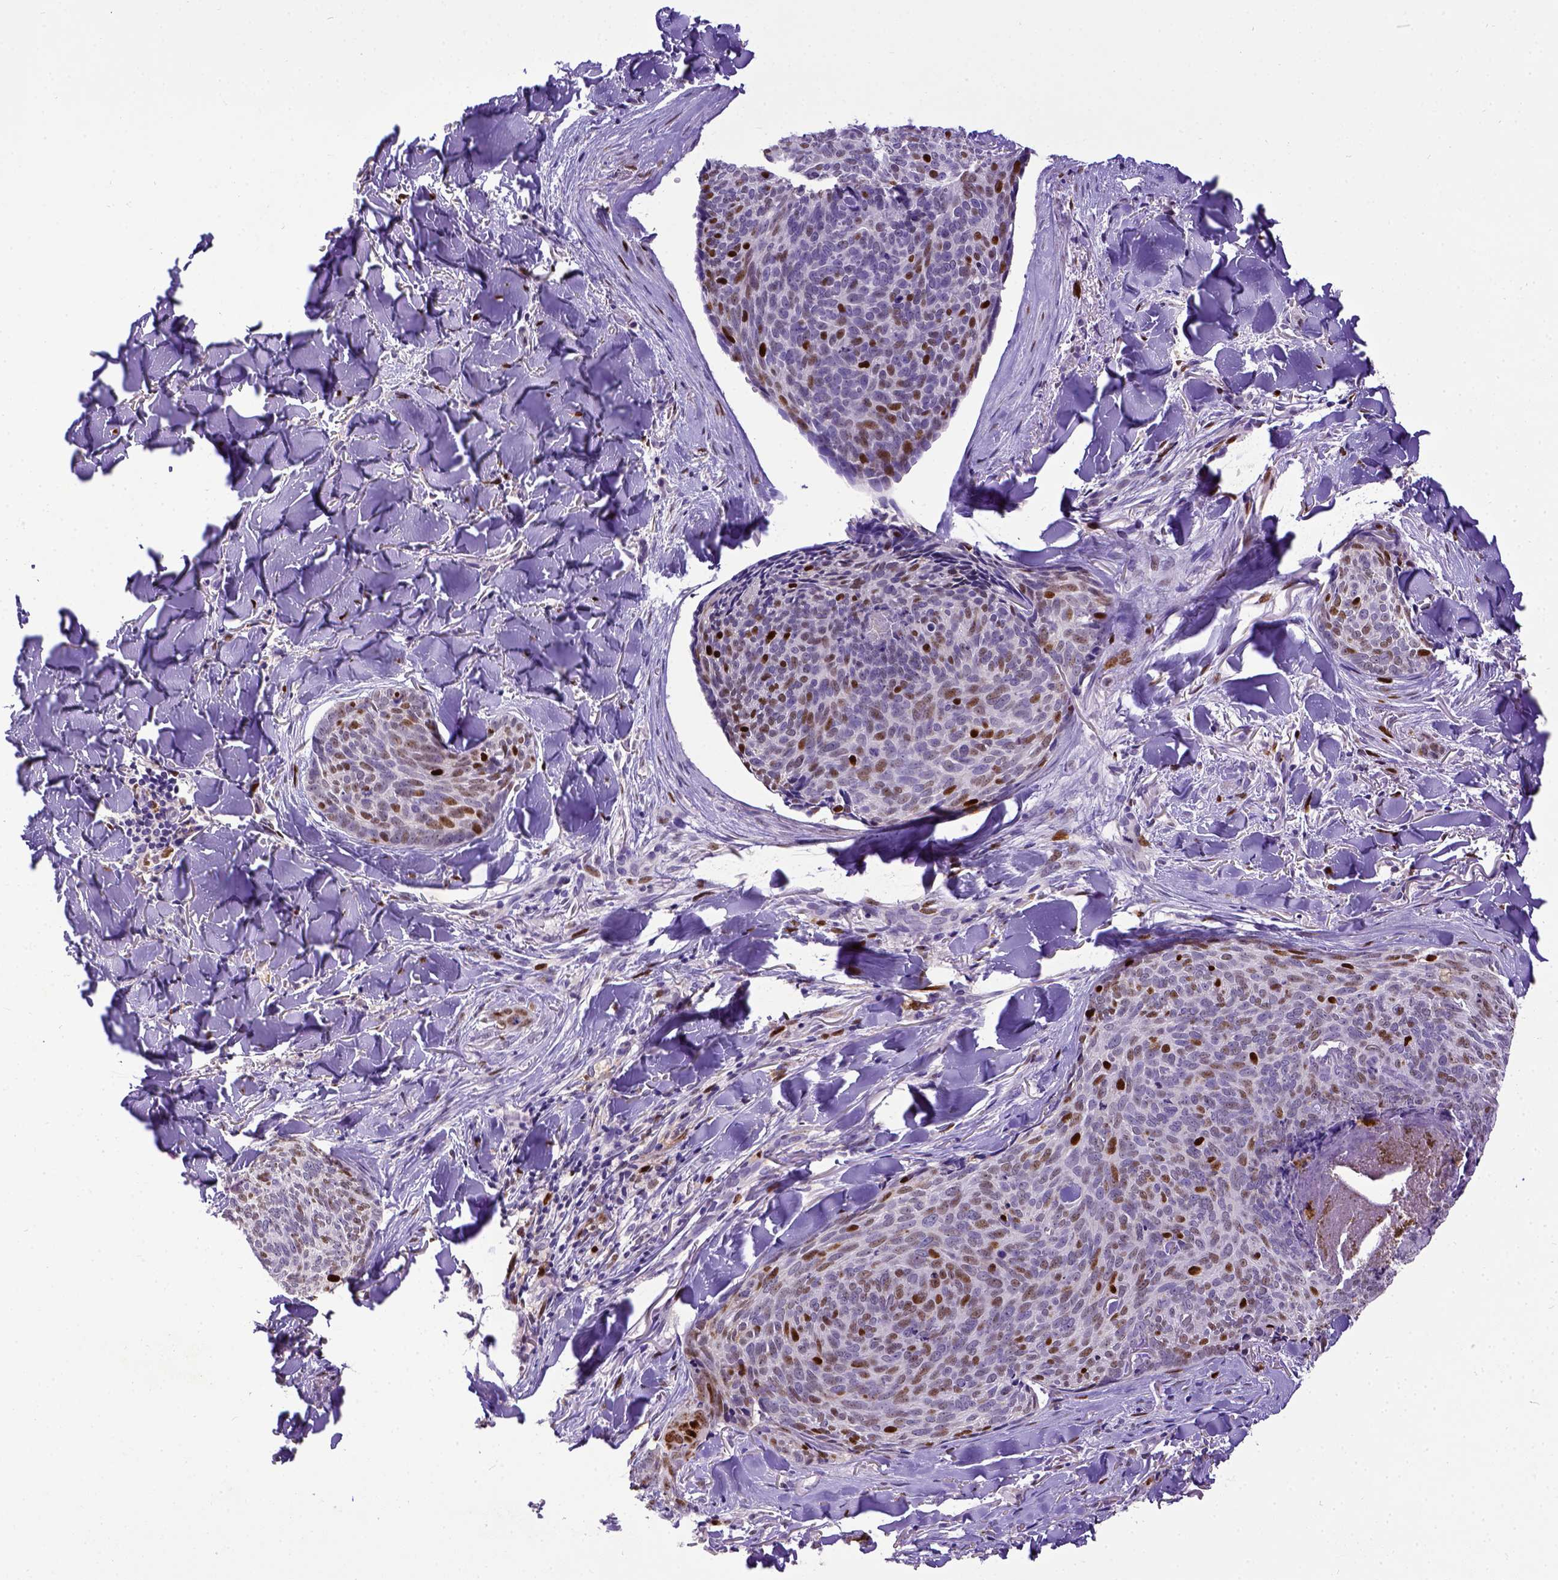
{"staining": {"intensity": "strong", "quantity": "25%-75%", "location": "nuclear"}, "tissue": "skin cancer", "cell_type": "Tumor cells", "image_type": "cancer", "snomed": [{"axis": "morphology", "description": "Basal cell carcinoma"}, {"axis": "topography", "description": "Skin"}], "caption": "Human skin cancer (basal cell carcinoma) stained with a brown dye displays strong nuclear positive staining in about 25%-75% of tumor cells.", "gene": "CDKN1A", "patient": {"sex": "female", "age": 82}}